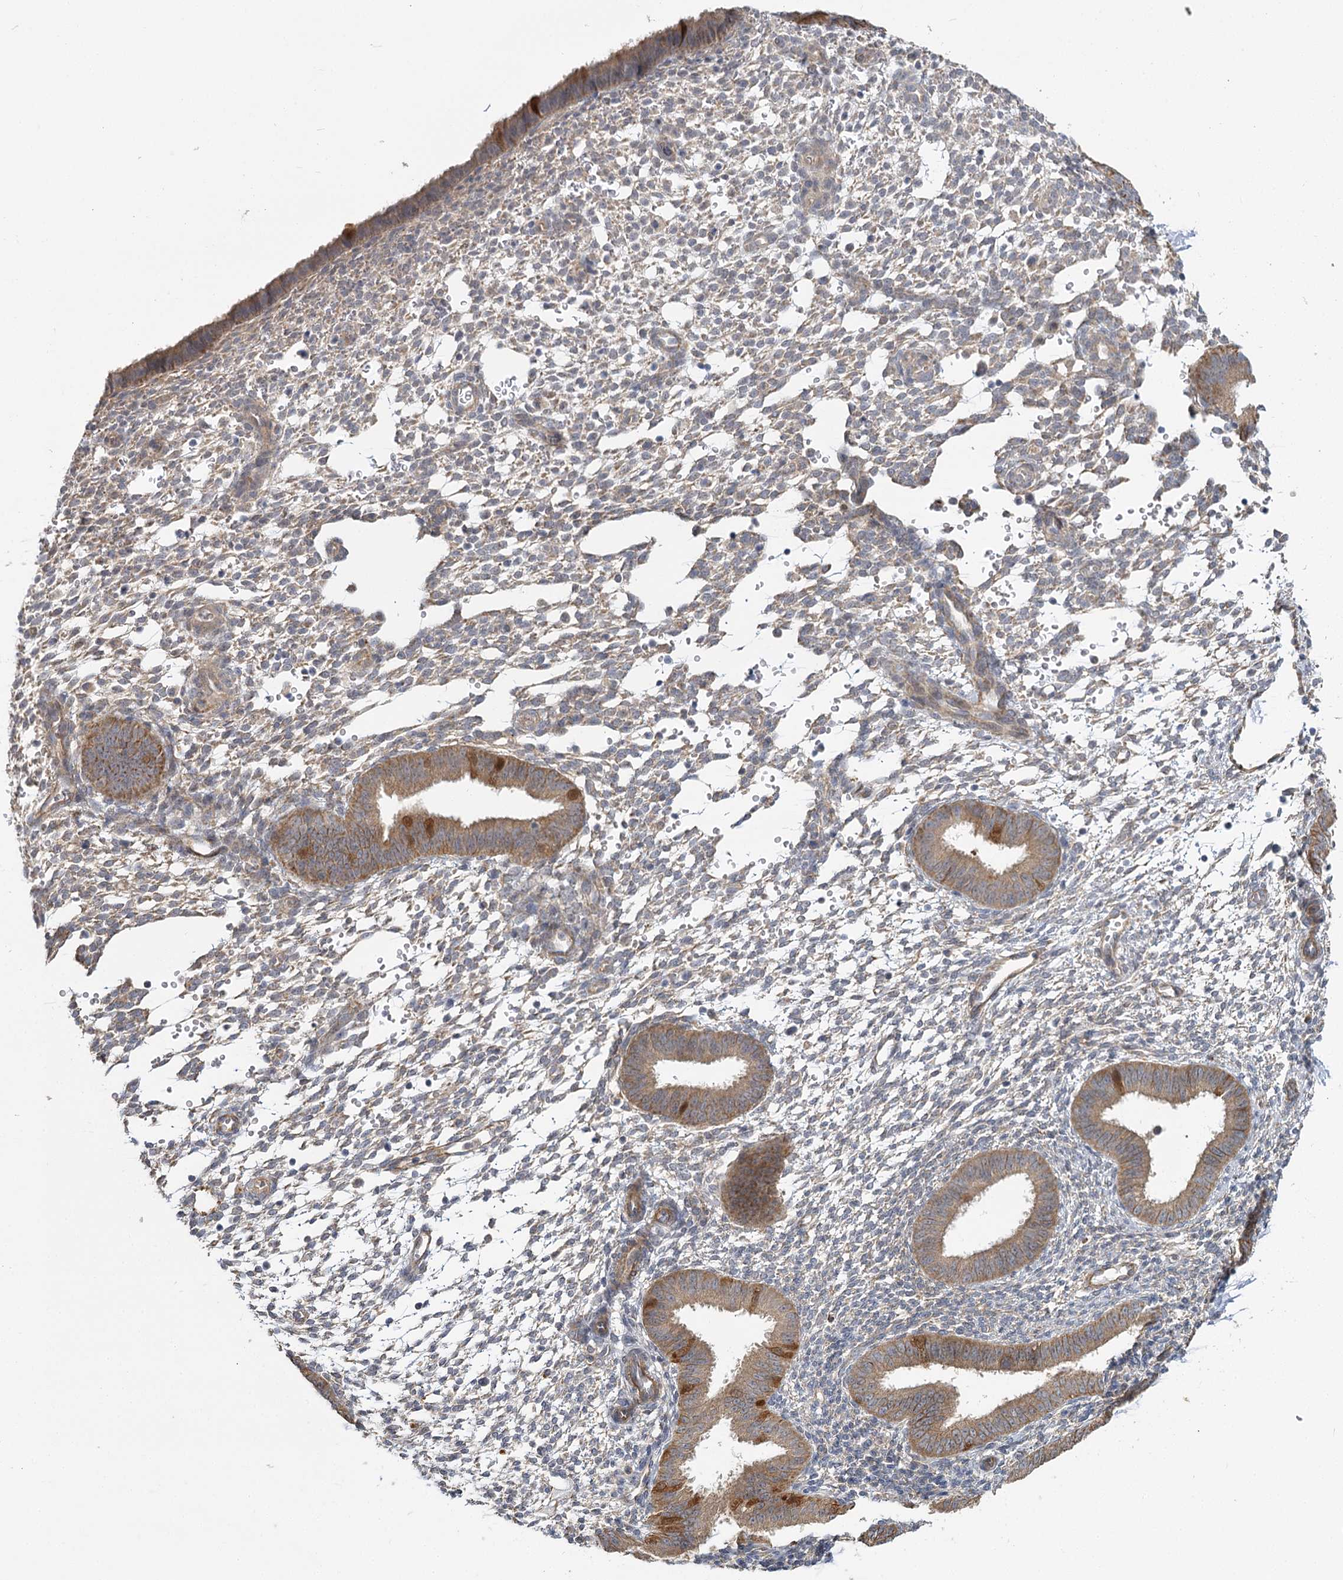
{"staining": {"intensity": "weak", "quantity": "25%-75%", "location": "cytoplasmic/membranous"}, "tissue": "endometrium", "cell_type": "Cells in endometrial stroma", "image_type": "normal", "snomed": [{"axis": "morphology", "description": "Normal tissue, NOS"}, {"axis": "topography", "description": "Uterus"}, {"axis": "topography", "description": "Endometrium"}], "caption": "This micrograph exhibits normal endometrium stained with IHC to label a protein in brown. The cytoplasmic/membranous of cells in endometrial stroma show weak positivity for the protein. Nuclei are counter-stained blue.", "gene": "TBC1D9B", "patient": {"sex": "female", "age": 48}}